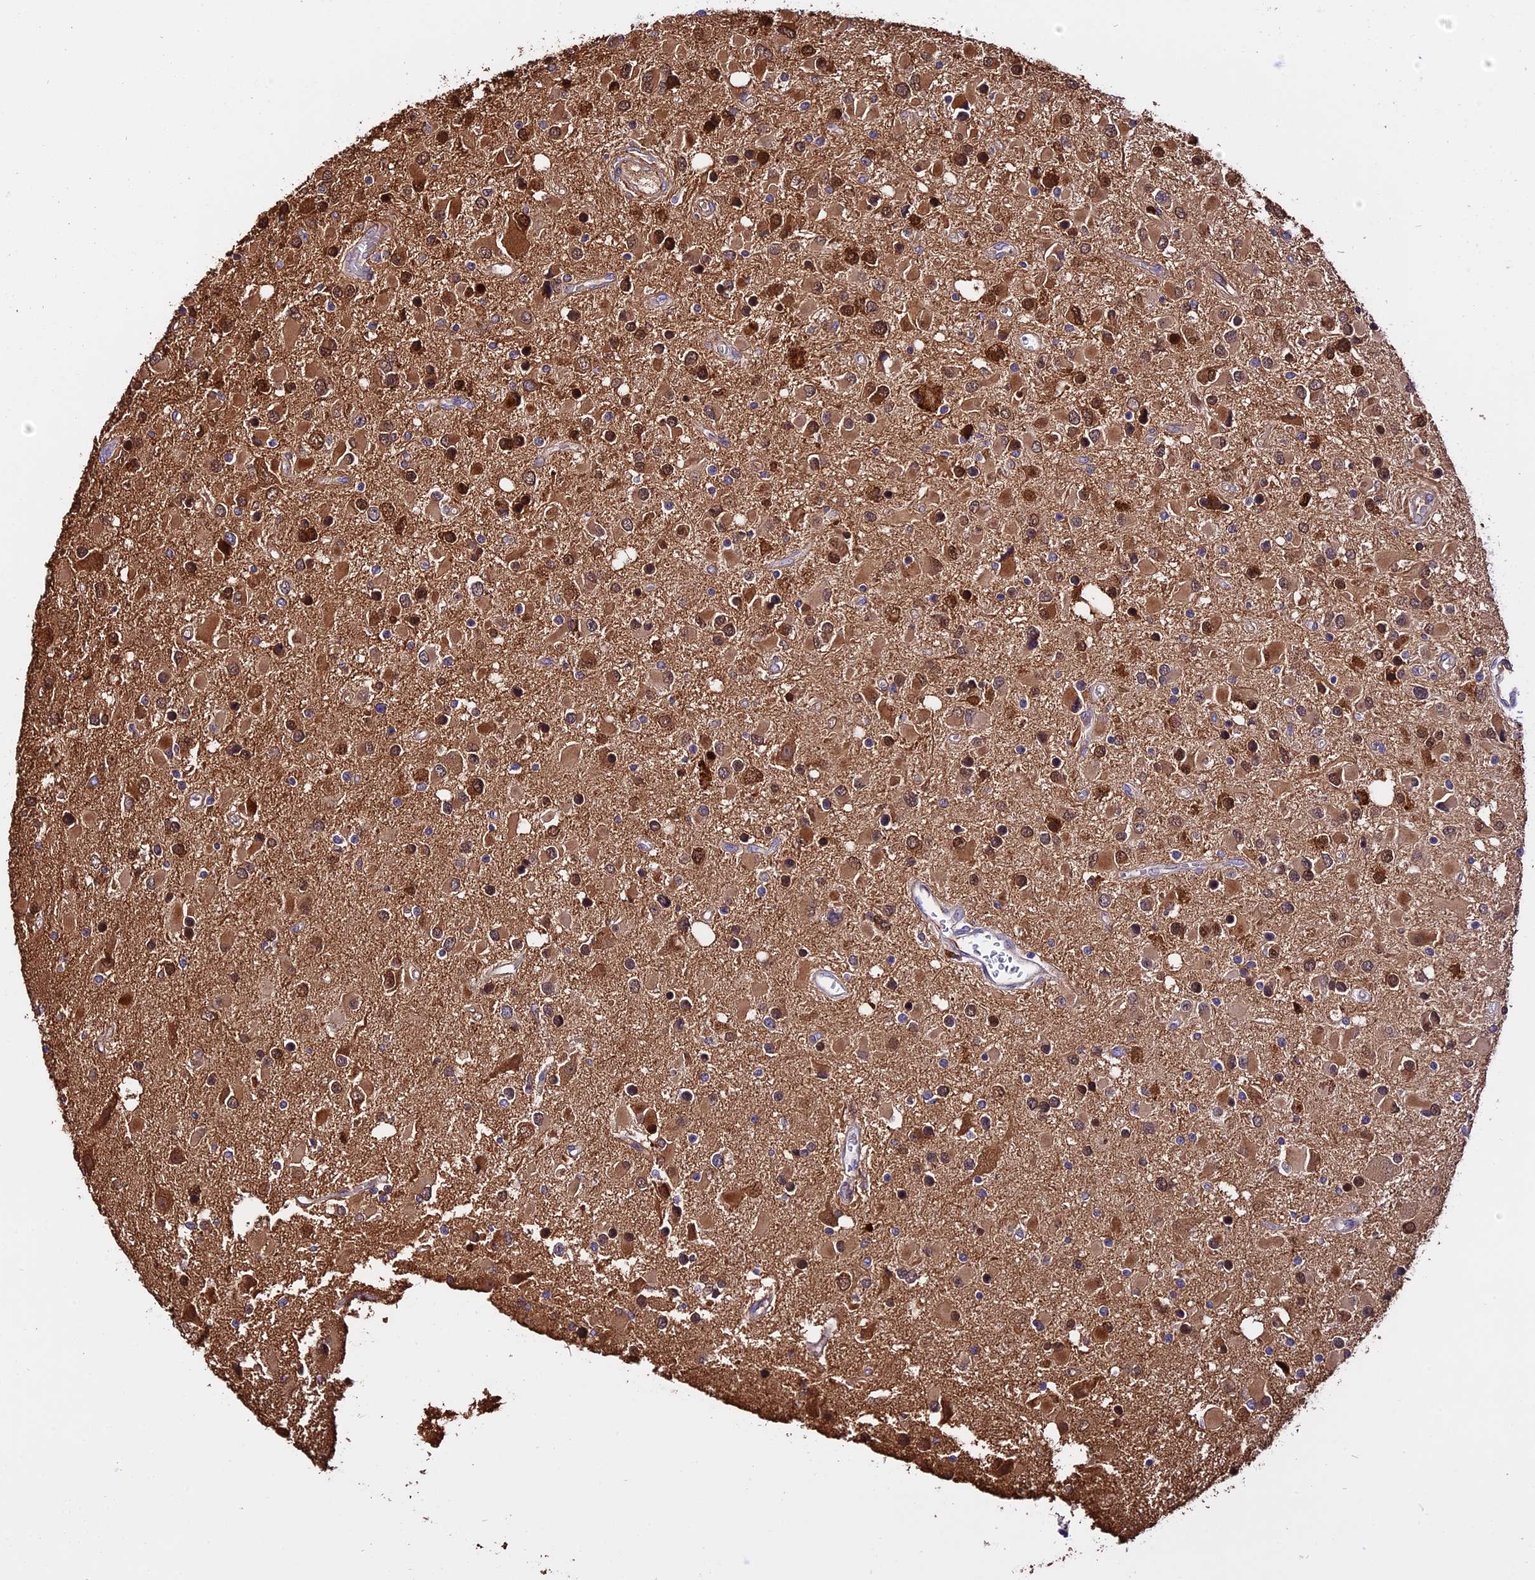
{"staining": {"intensity": "moderate", "quantity": "25%-75%", "location": "cytoplasmic/membranous,nuclear"}, "tissue": "glioma", "cell_type": "Tumor cells", "image_type": "cancer", "snomed": [{"axis": "morphology", "description": "Glioma, malignant, High grade"}, {"axis": "topography", "description": "Brain"}], "caption": "A micrograph of glioma stained for a protein exhibits moderate cytoplasmic/membranous and nuclear brown staining in tumor cells.", "gene": "MAP3K7CL", "patient": {"sex": "male", "age": 53}}